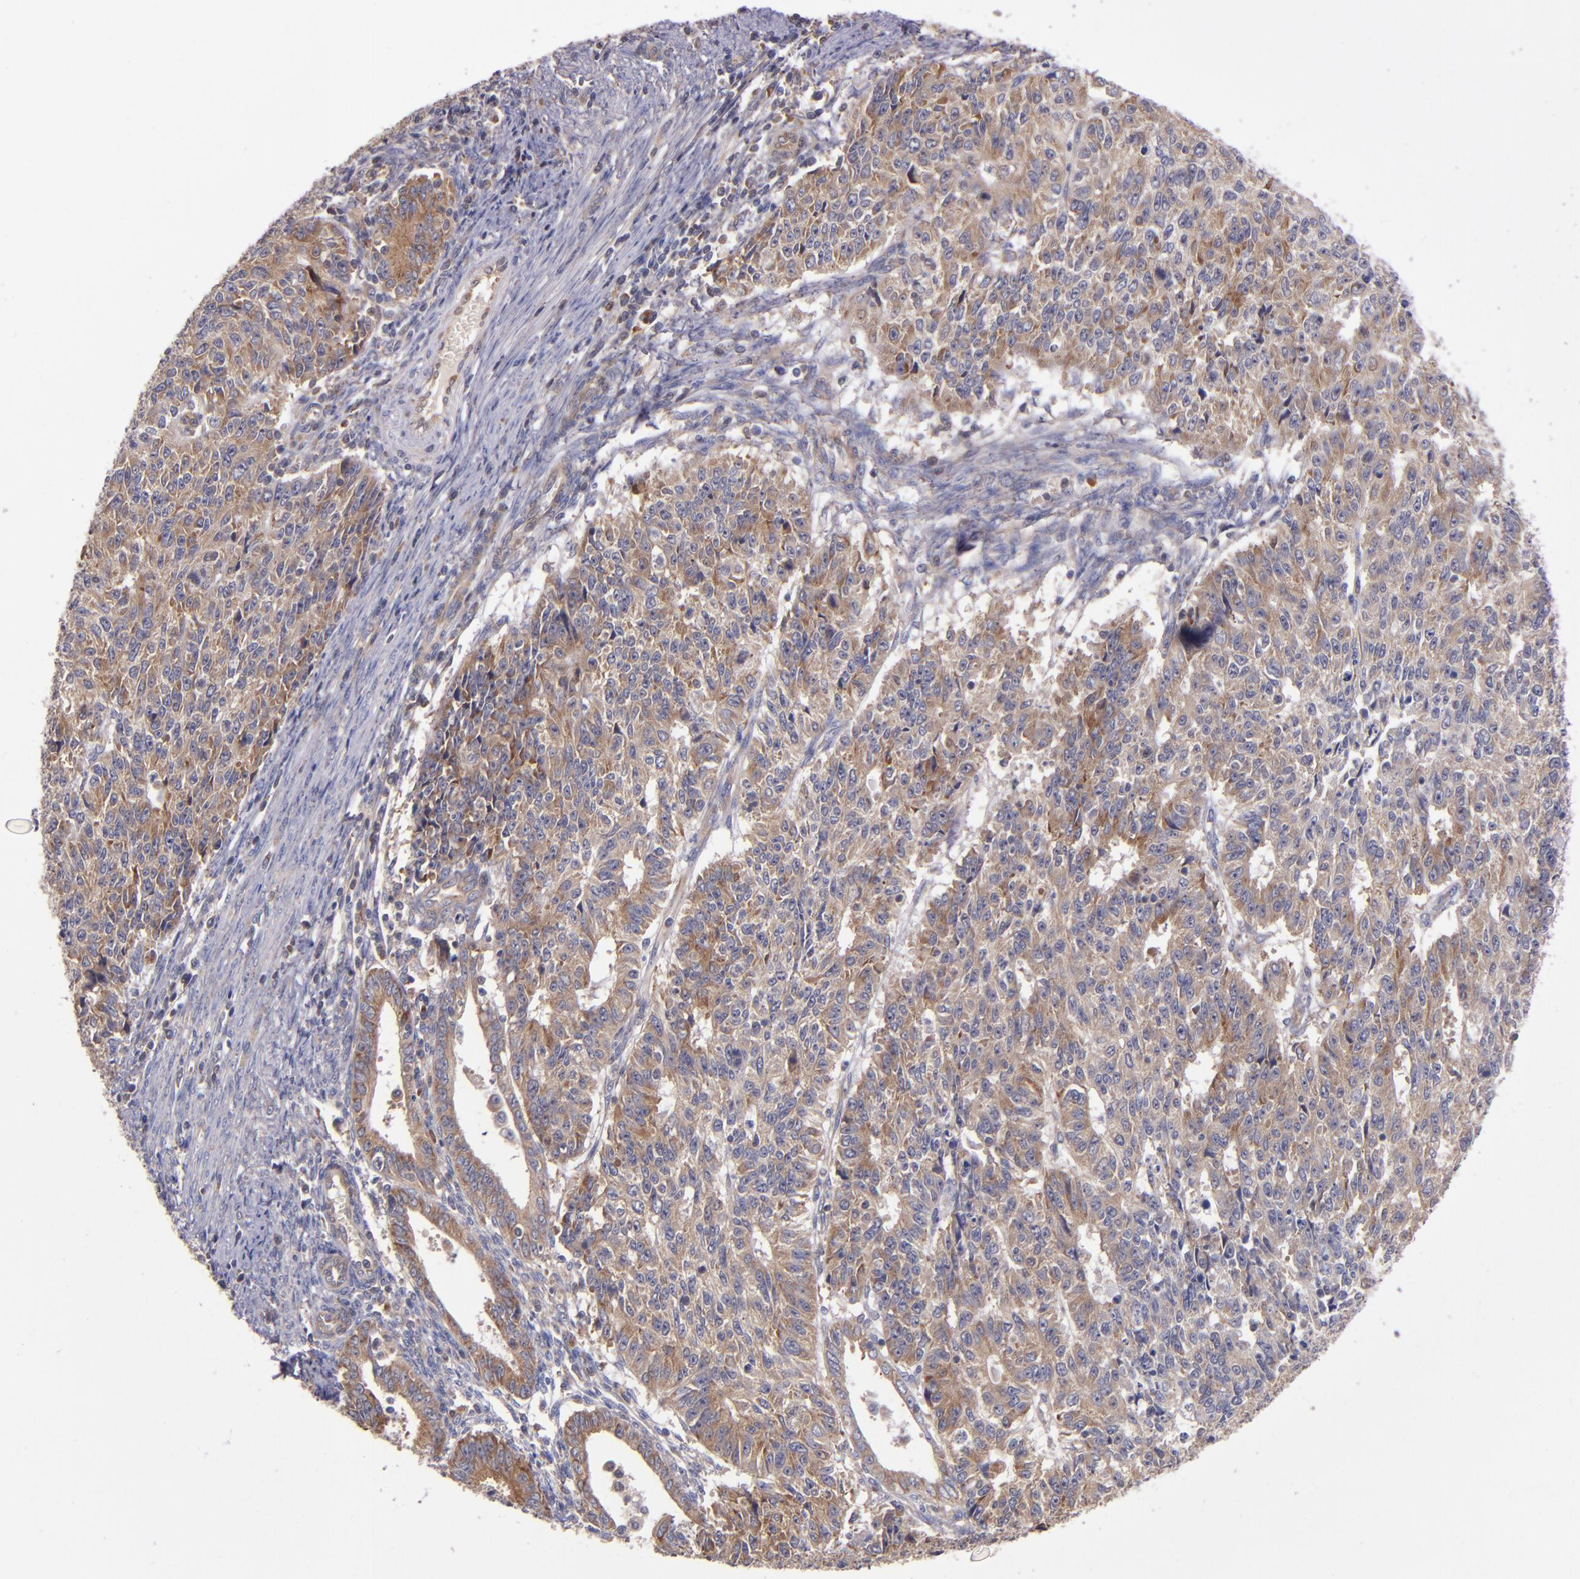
{"staining": {"intensity": "moderate", "quantity": ">75%", "location": "cytoplasmic/membranous"}, "tissue": "endometrial cancer", "cell_type": "Tumor cells", "image_type": "cancer", "snomed": [{"axis": "morphology", "description": "Adenocarcinoma, NOS"}, {"axis": "topography", "description": "Endometrium"}], "caption": "IHC staining of adenocarcinoma (endometrial), which exhibits medium levels of moderate cytoplasmic/membranous expression in about >75% of tumor cells indicating moderate cytoplasmic/membranous protein staining. The staining was performed using DAB (3,3'-diaminobenzidine) (brown) for protein detection and nuclei were counterstained in hematoxylin (blue).", "gene": "EIF4ENIF1", "patient": {"sex": "female", "age": 42}}